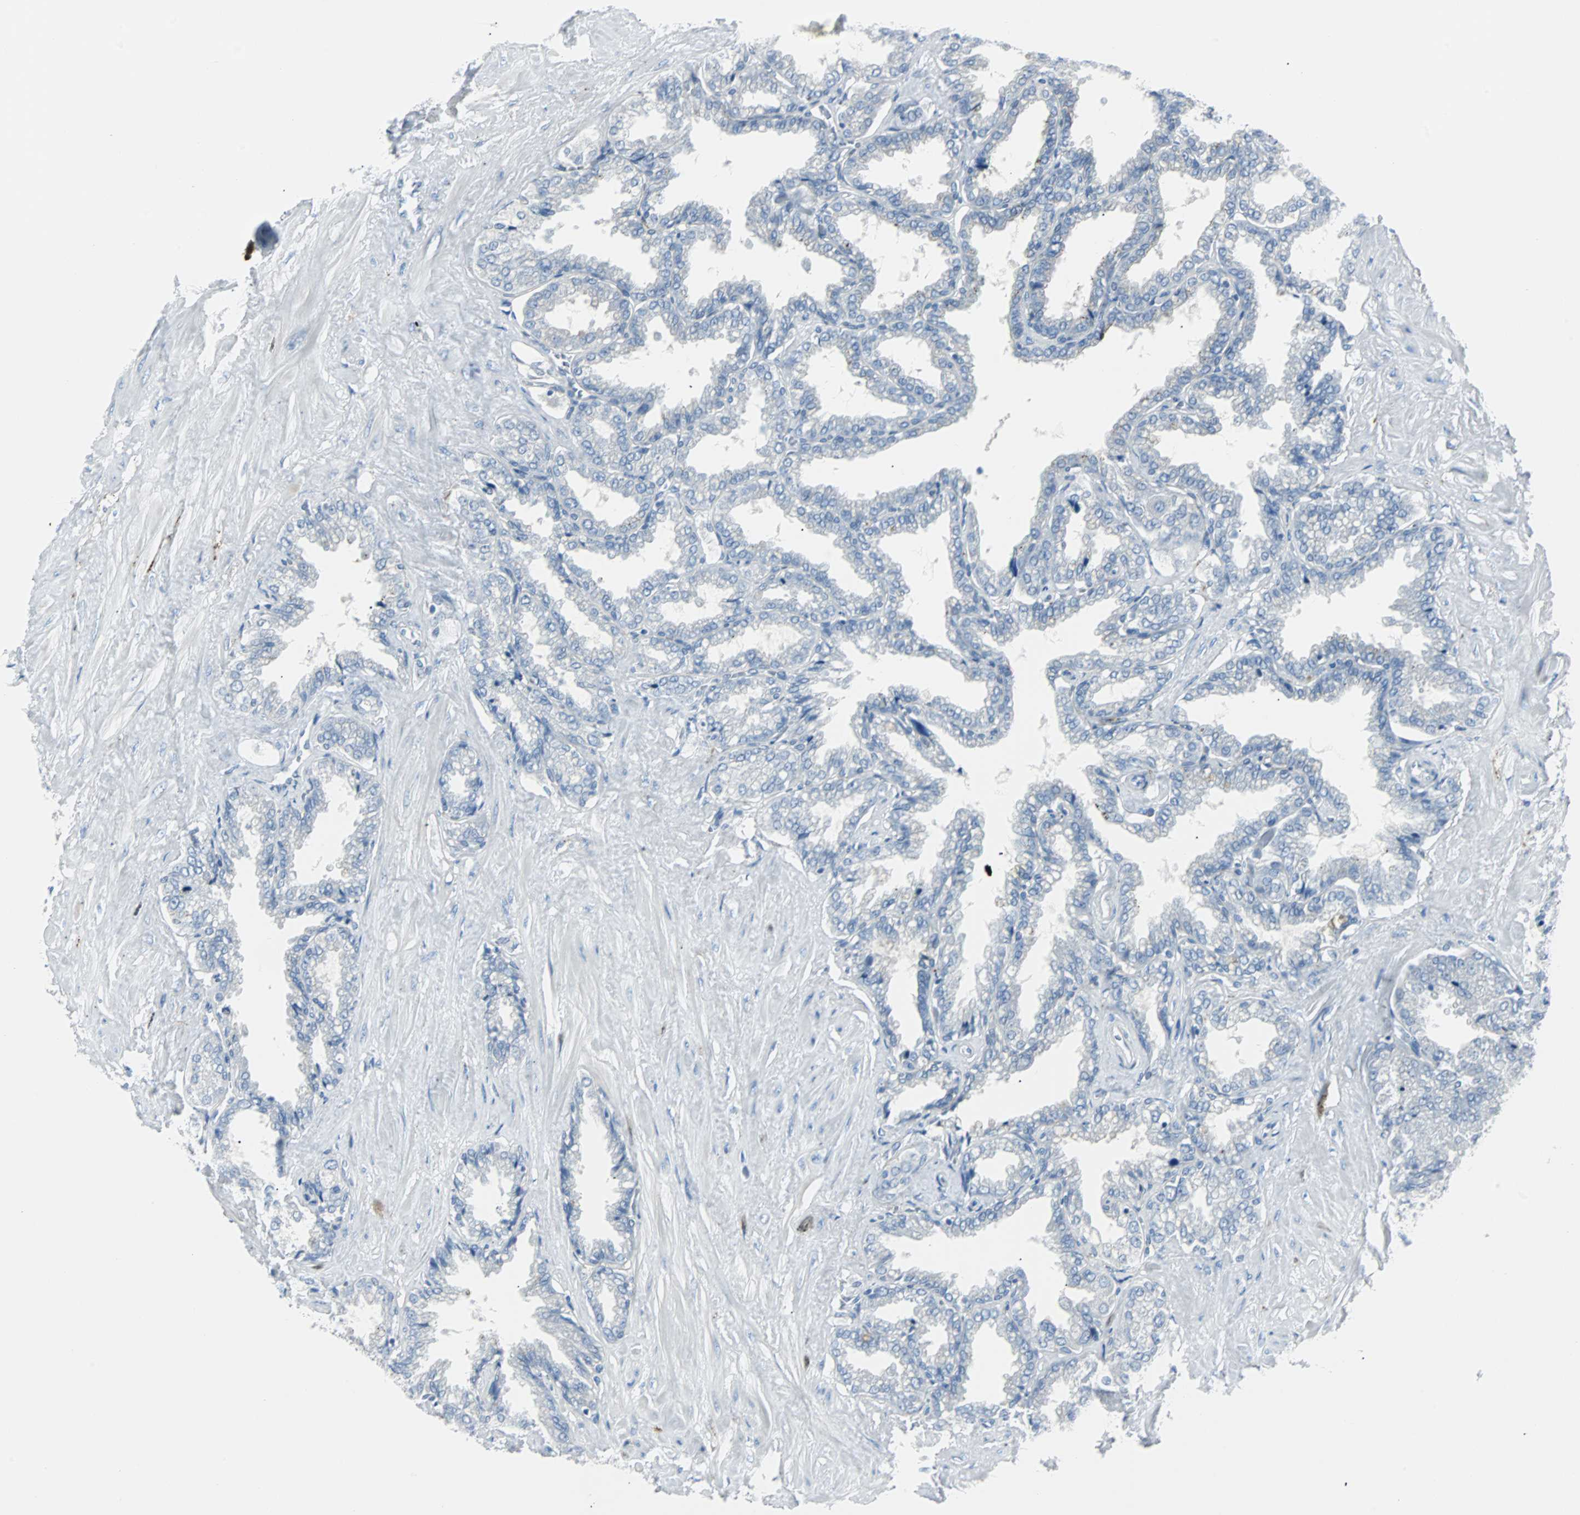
{"staining": {"intensity": "negative", "quantity": "none", "location": "none"}, "tissue": "seminal vesicle", "cell_type": "Glandular cells", "image_type": "normal", "snomed": [{"axis": "morphology", "description": "Normal tissue, NOS"}, {"axis": "topography", "description": "Seminal veicle"}], "caption": "A photomicrograph of seminal vesicle stained for a protein shows no brown staining in glandular cells.", "gene": "RASA1", "patient": {"sex": "male", "age": 46}}